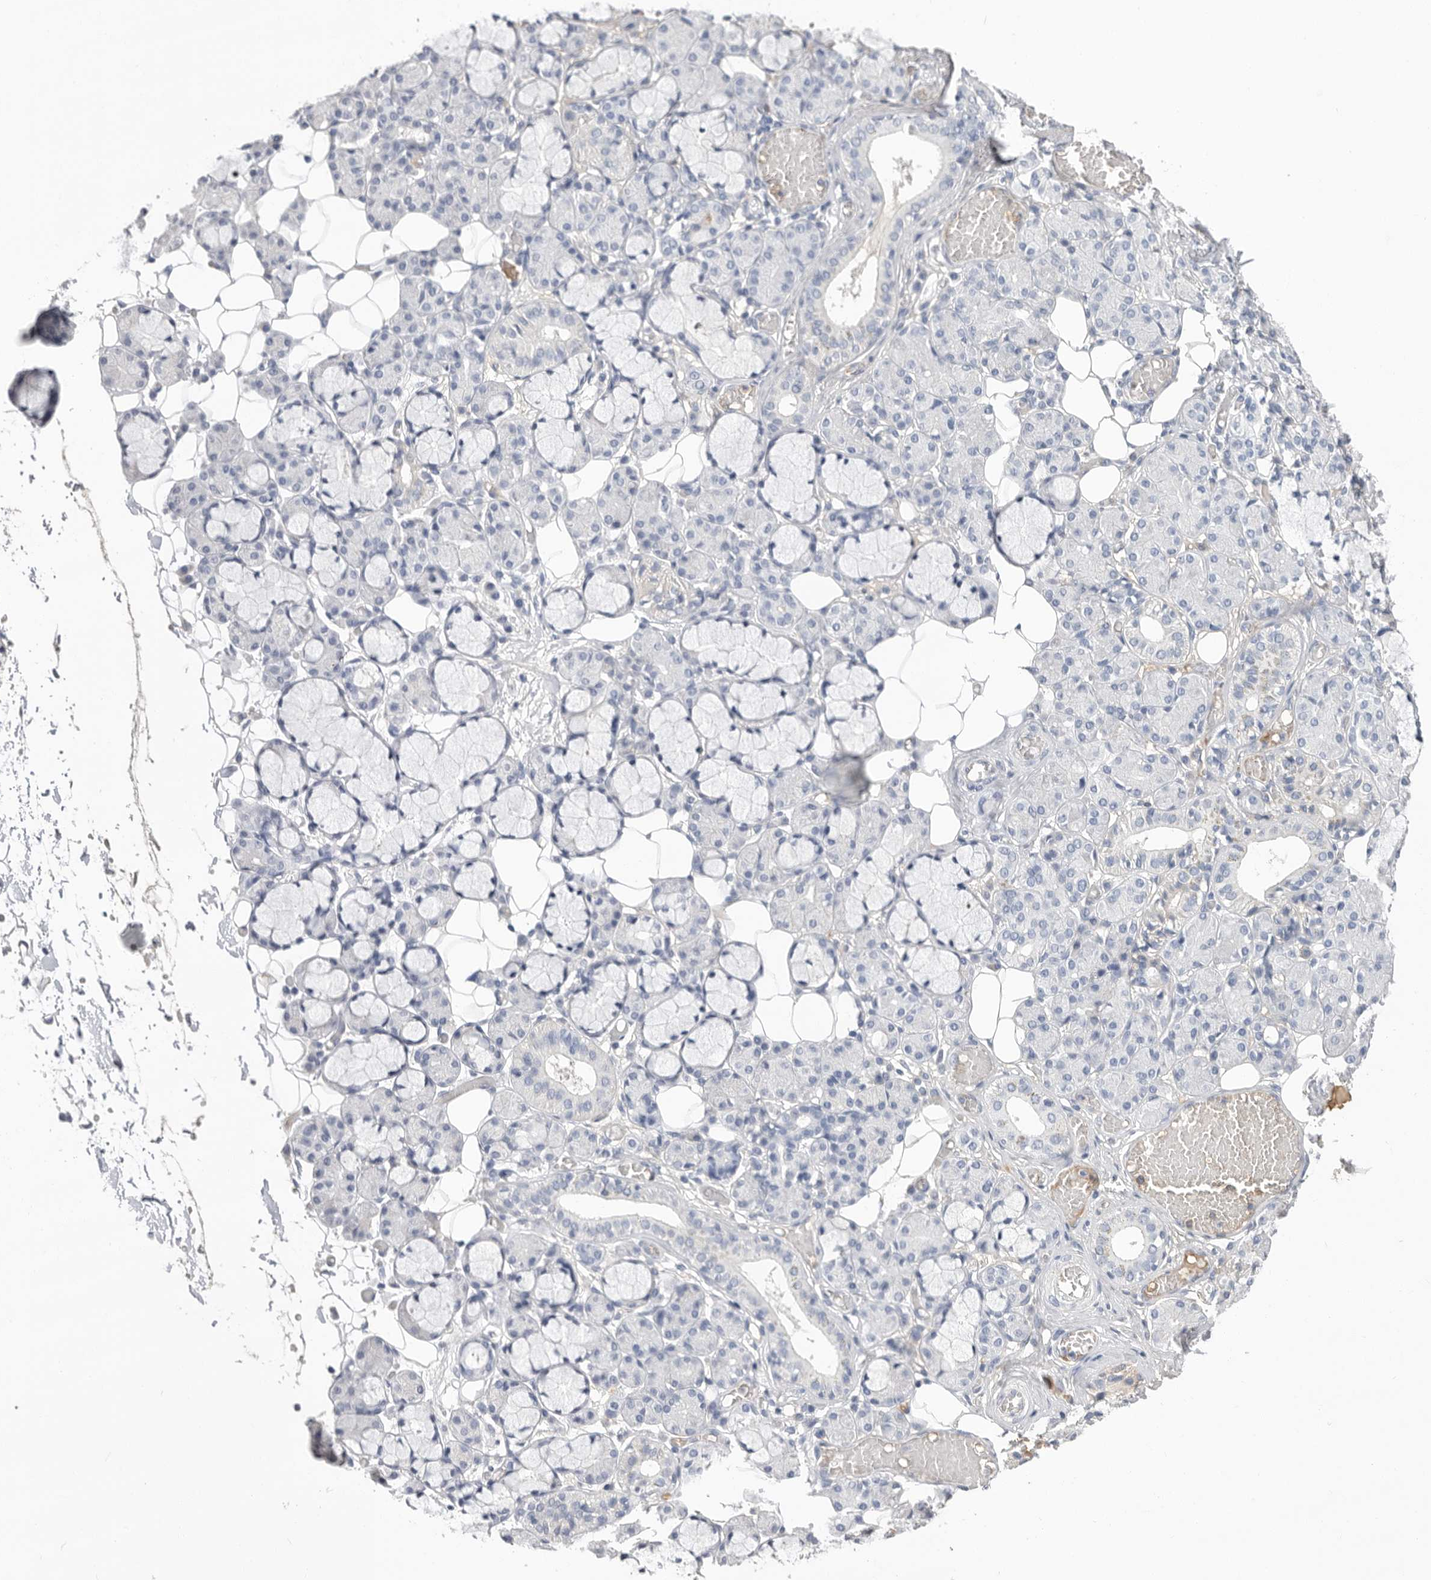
{"staining": {"intensity": "negative", "quantity": "none", "location": "none"}, "tissue": "salivary gland", "cell_type": "Glandular cells", "image_type": "normal", "snomed": [{"axis": "morphology", "description": "Normal tissue, NOS"}, {"axis": "topography", "description": "Salivary gland"}], "caption": "The immunohistochemistry photomicrograph has no significant expression in glandular cells of salivary gland. The staining is performed using DAB brown chromogen with nuclei counter-stained in using hematoxylin.", "gene": "APOA2", "patient": {"sex": "male", "age": 63}}